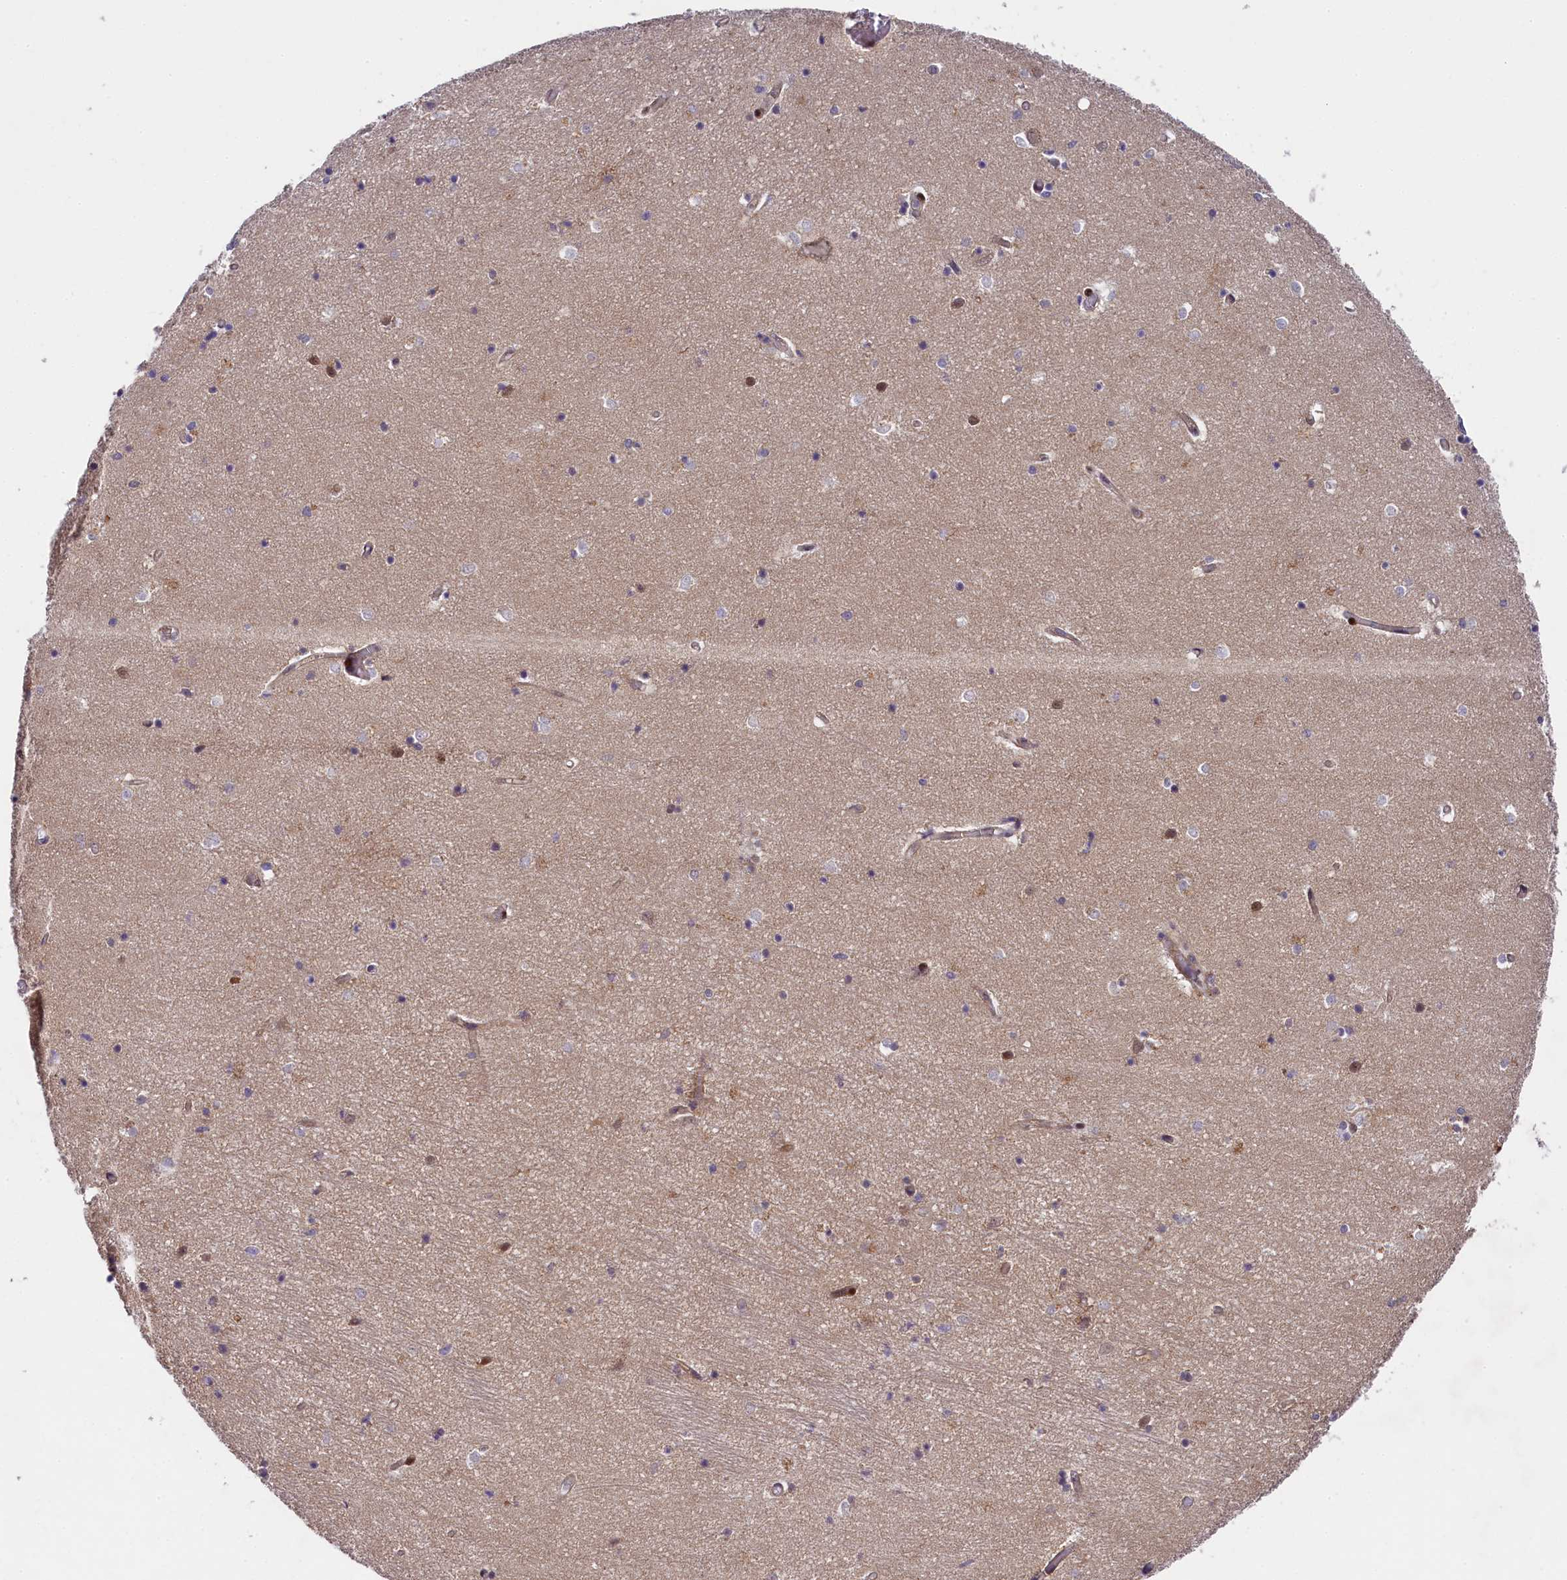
{"staining": {"intensity": "weak", "quantity": "25%-75%", "location": "cytoplasmic/membranous,nuclear"}, "tissue": "hippocampus", "cell_type": "Glial cells", "image_type": "normal", "snomed": [{"axis": "morphology", "description": "Normal tissue, NOS"}, {"axis": "topography", "description": "Hippocampus"}], "caption": "Hippocampus stained with DAB IHC demonstrates low levels of weak cytoplasmic/membranous,nuclear staining in about 25%-75% of glial cells.", "gene": "SNRK", "patient": {"sex": "female", "age": 64}}